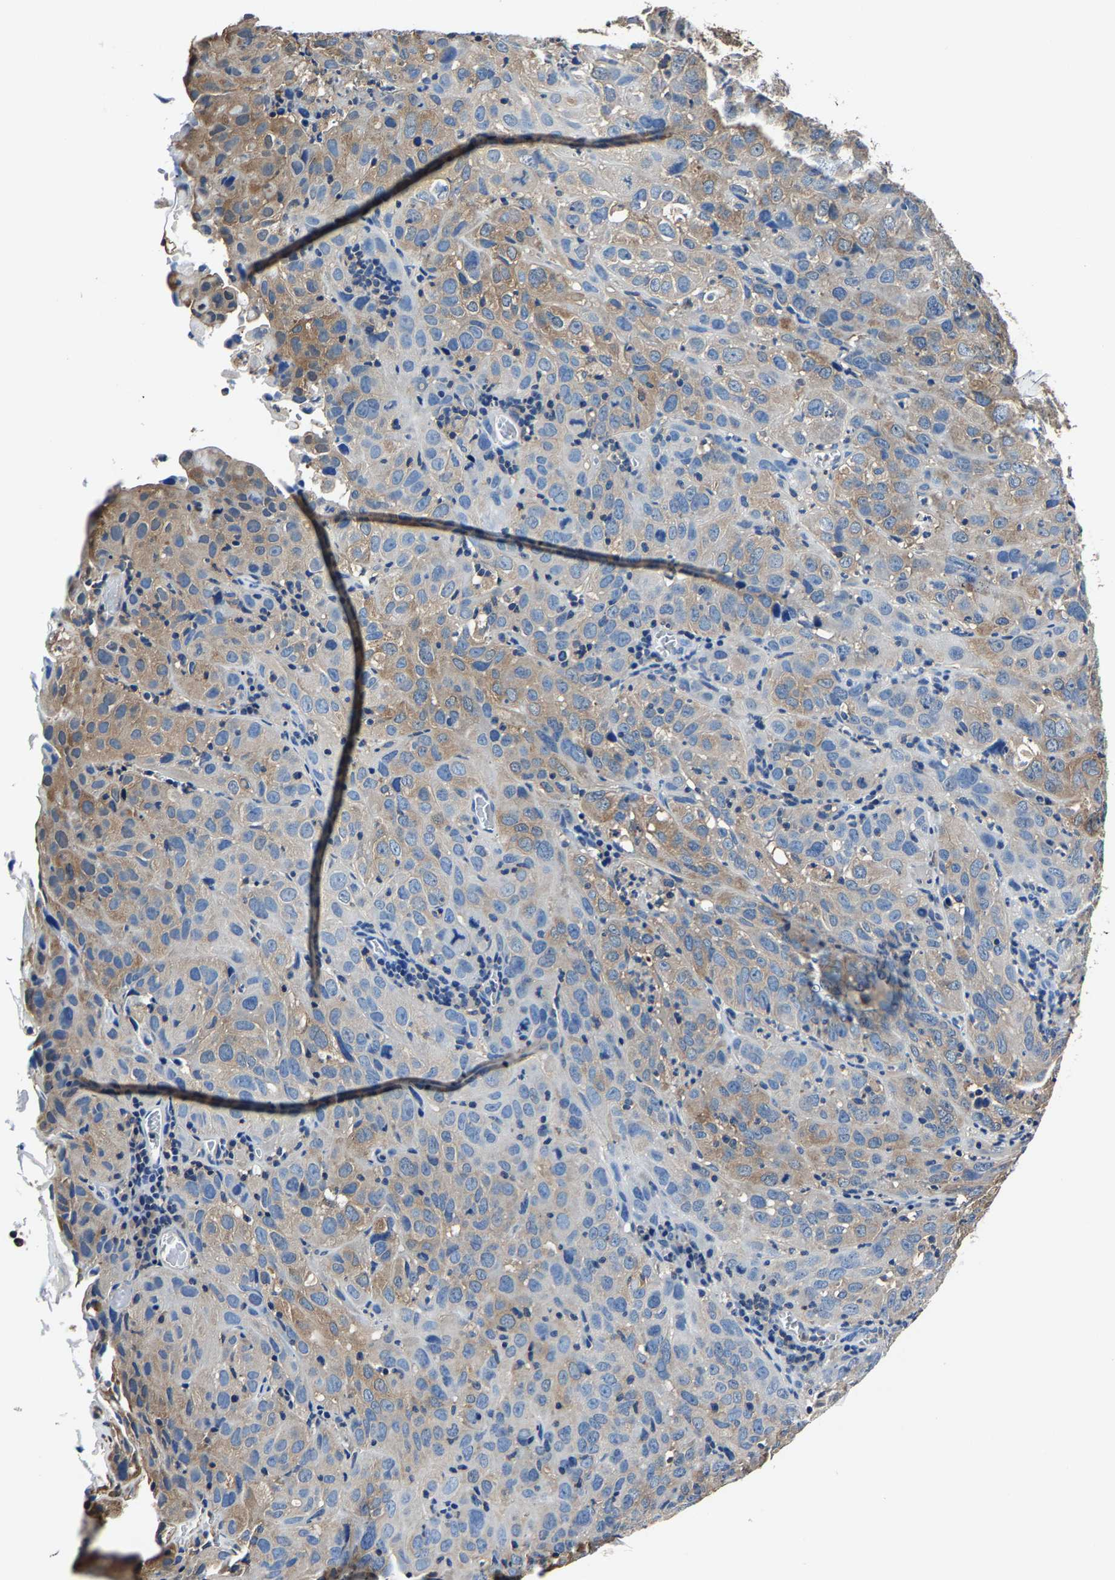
{"staining": {"intensity": "weak", "quantity": "25%-75%", "location": "cytoplasmic/membranous"}, "tissue": "cervical cancer", "cell_type": "Tumor cells", "image_type": "cancer", "snomed": [{"axis": "morphology", "description": "Squamous cell carcinoma, NOS"}, {"axis": "topography", "description": "Cervix"}], "caption": "Weak cytoplasmic/membranous positivity is appreciated in about 25%-75% of tumor cells in cervical squamous cell carcinoma. The protein is shown in brown color, while the nuclei are stained blue.", "gene": "ALDOB", "patient": {"sex": "female", "age": 32}}